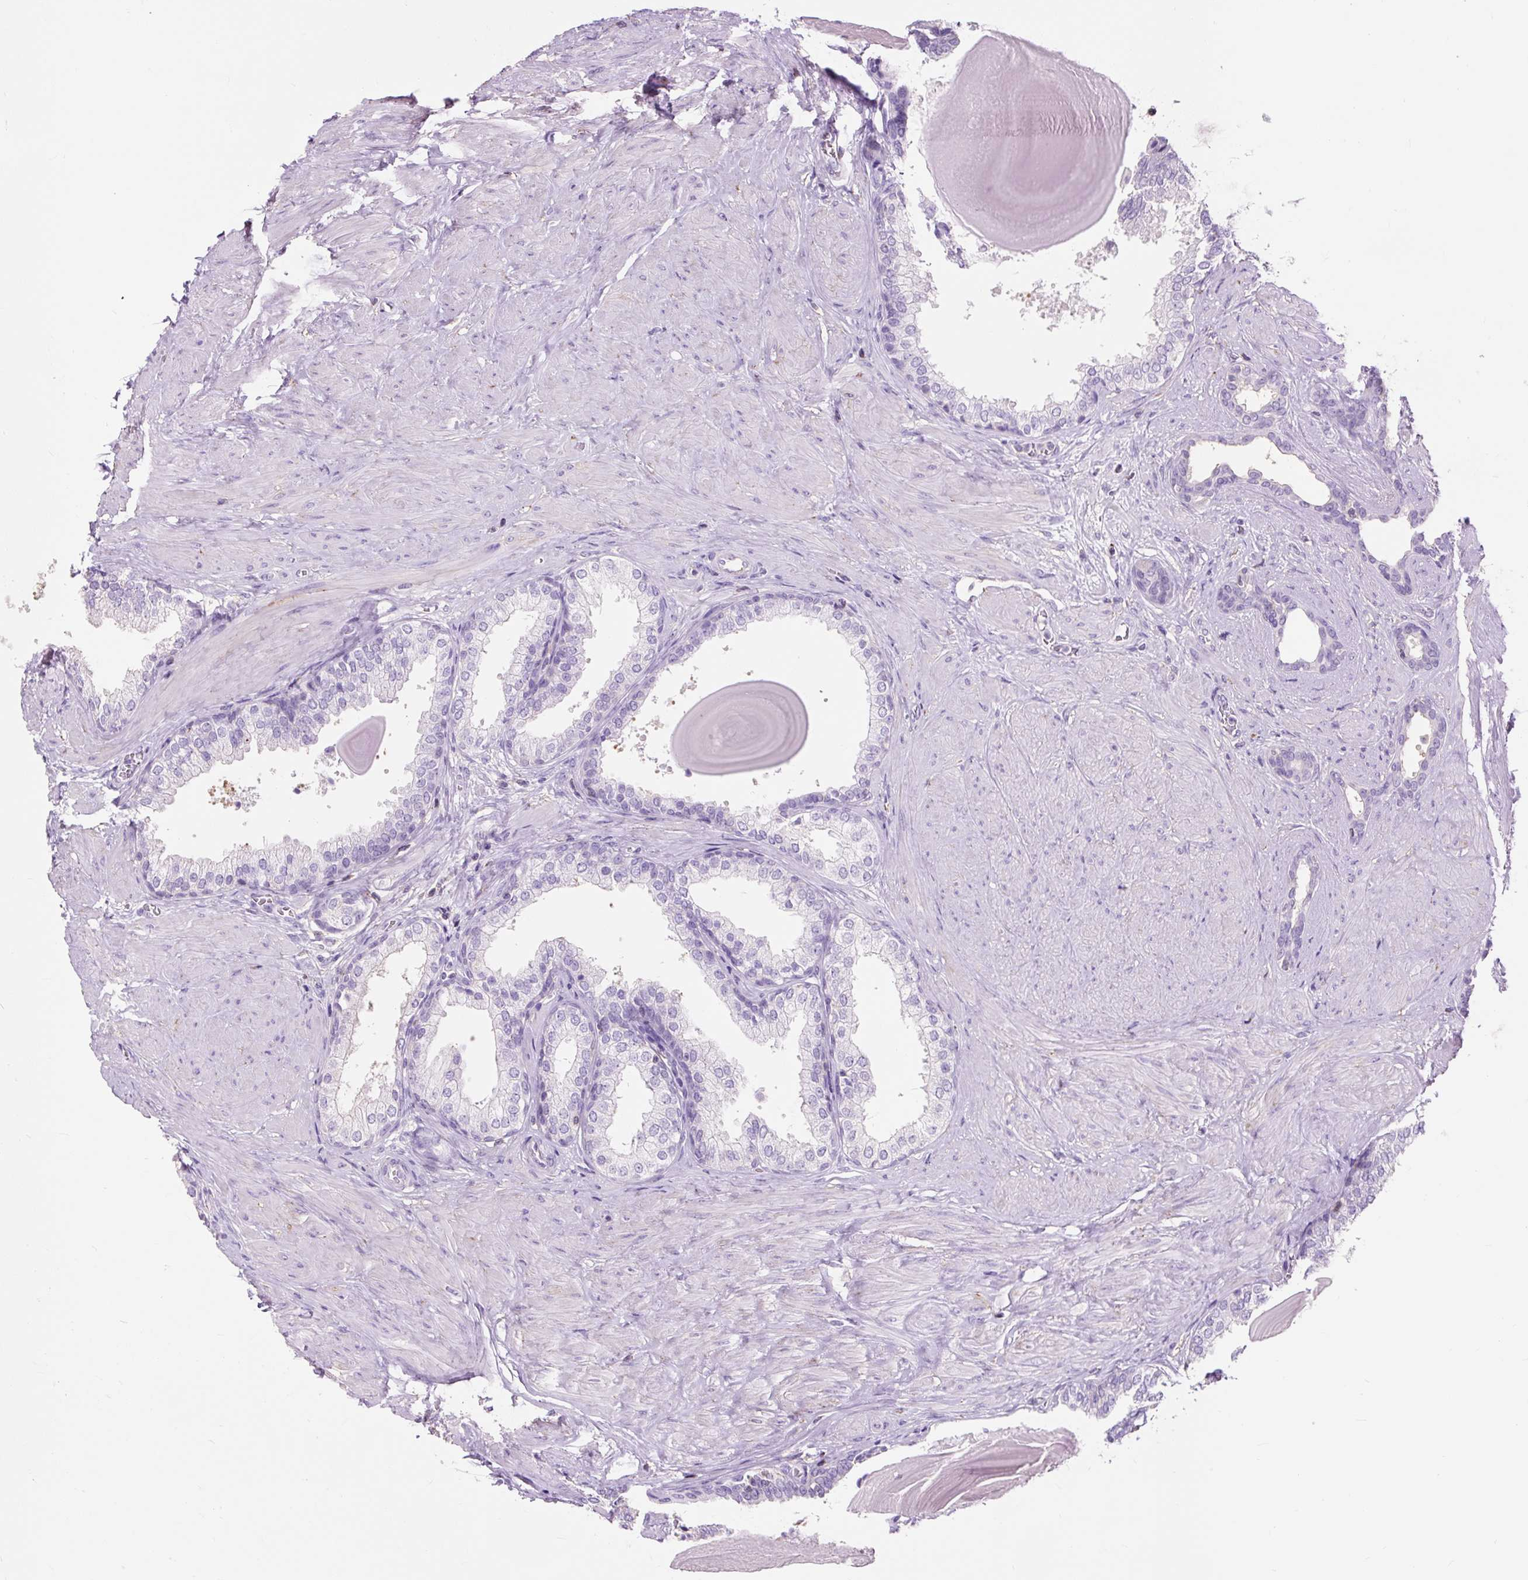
{"staining": {"intensity": "negative", "quantity": "none", "location": "none"}, "tissue": "prostate", "cell_type": "Glandular cells", "image_type": "normal", "snomed": [{"axis": "morphology", "description": "Normal tissue, NOS"}, {"axis": "topography", "description": "Prostate"}], "caption": "Protein analysis of benign prostate exhibits no significant positivity in glandular cells.", "gene": "OR10A7", "patient": {"sex": "male", "age": 48}}